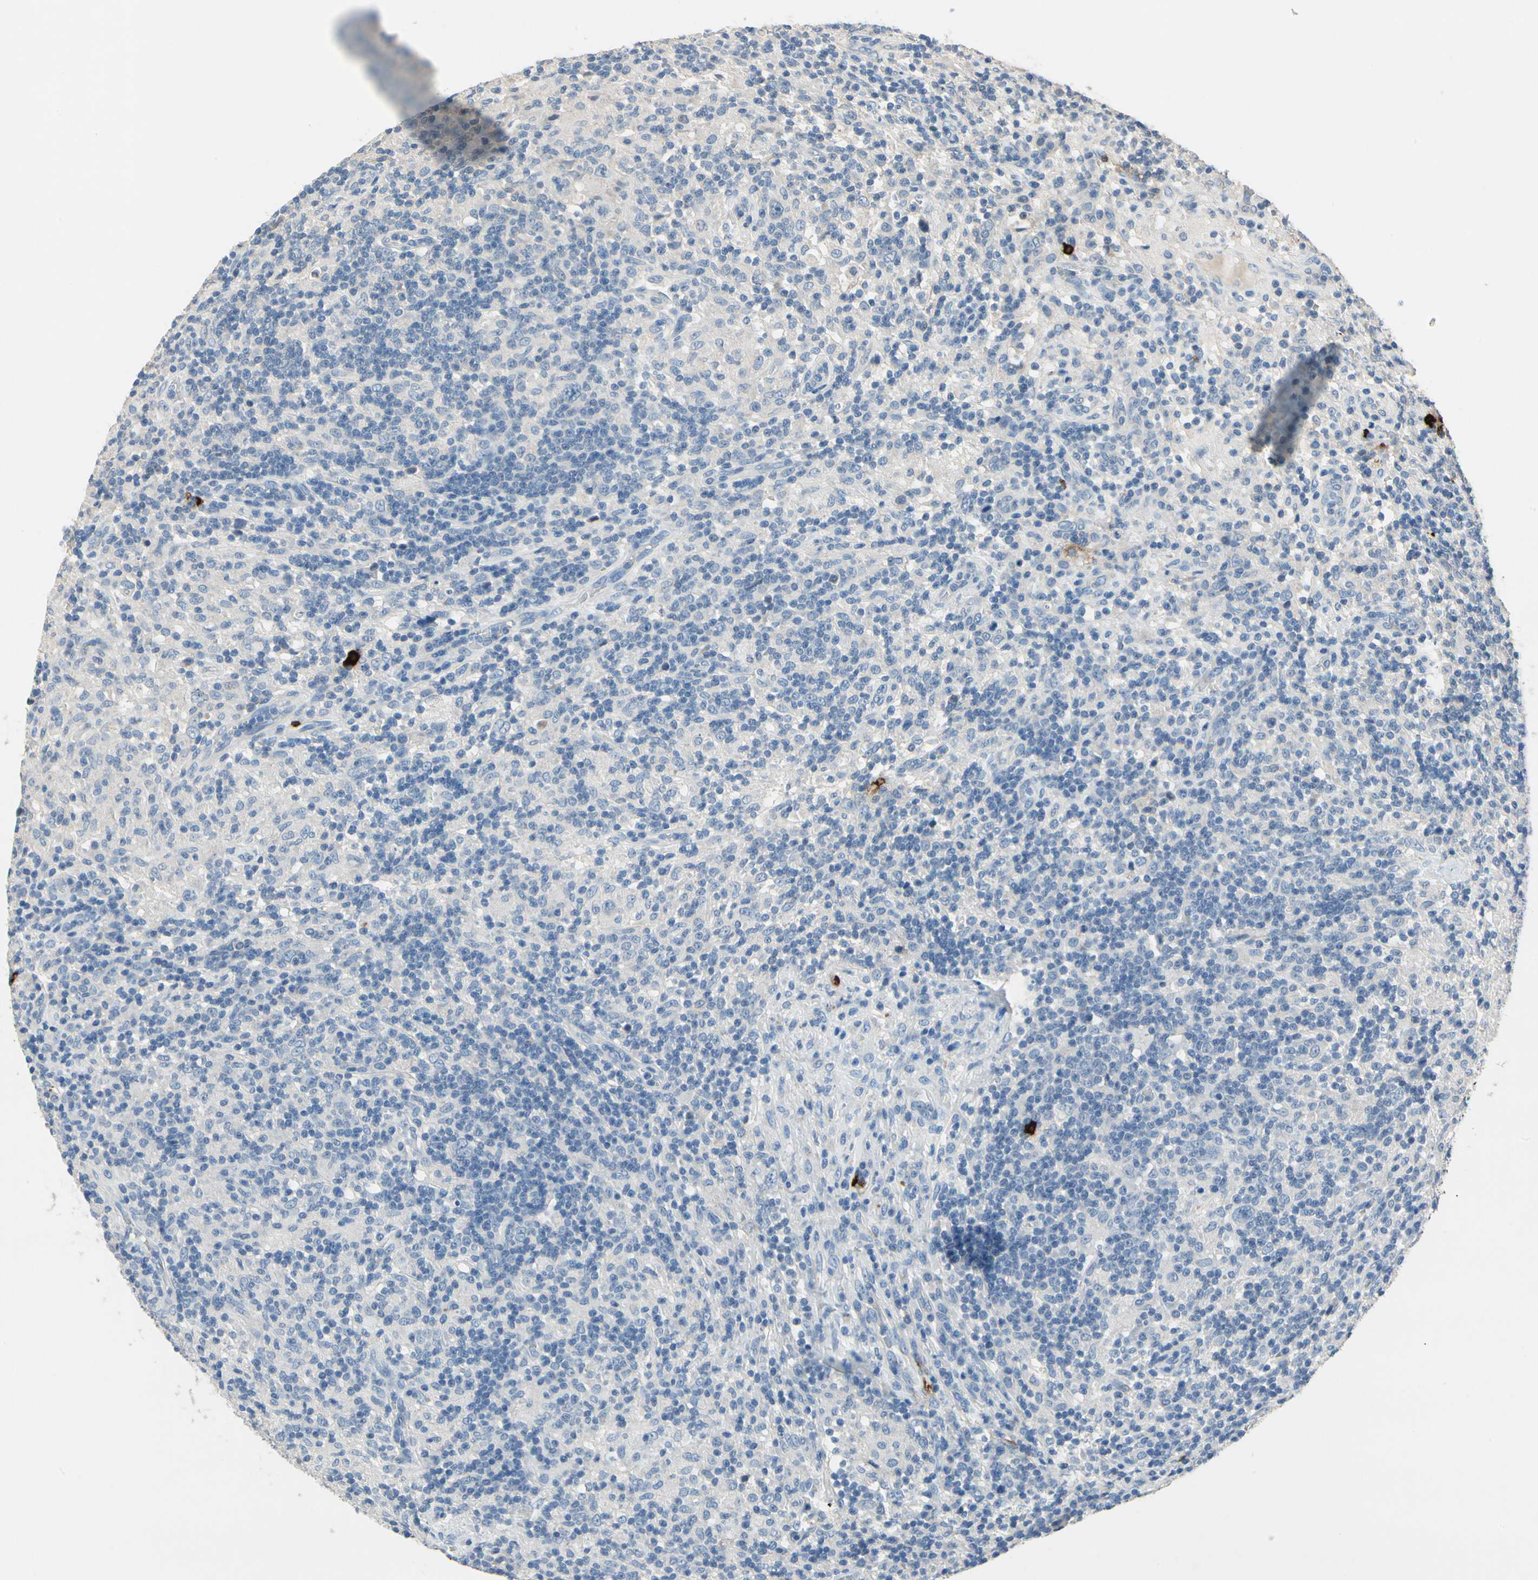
{"staining": {"intensity": "negative", "quantity": "none", "location": "none"}, "tissue": "lymphoma", "cell_type": "Tumor cells", "image_type": "cancer", "snomed": [{"axis": "morphology", "description": "Hodgkin's disease, NOS"}, {"axis": "topography", "description": "Lymph node"}], "caption": "High power microscopy image of an immunohistochemistry micrograph of lymphoma, revealing no significant expression in tumor cells. (Brightfield microscopy of DAB IHC at high magnification).", "gene": "CPA3", "patient": {"sex": "male", "age": 70}}